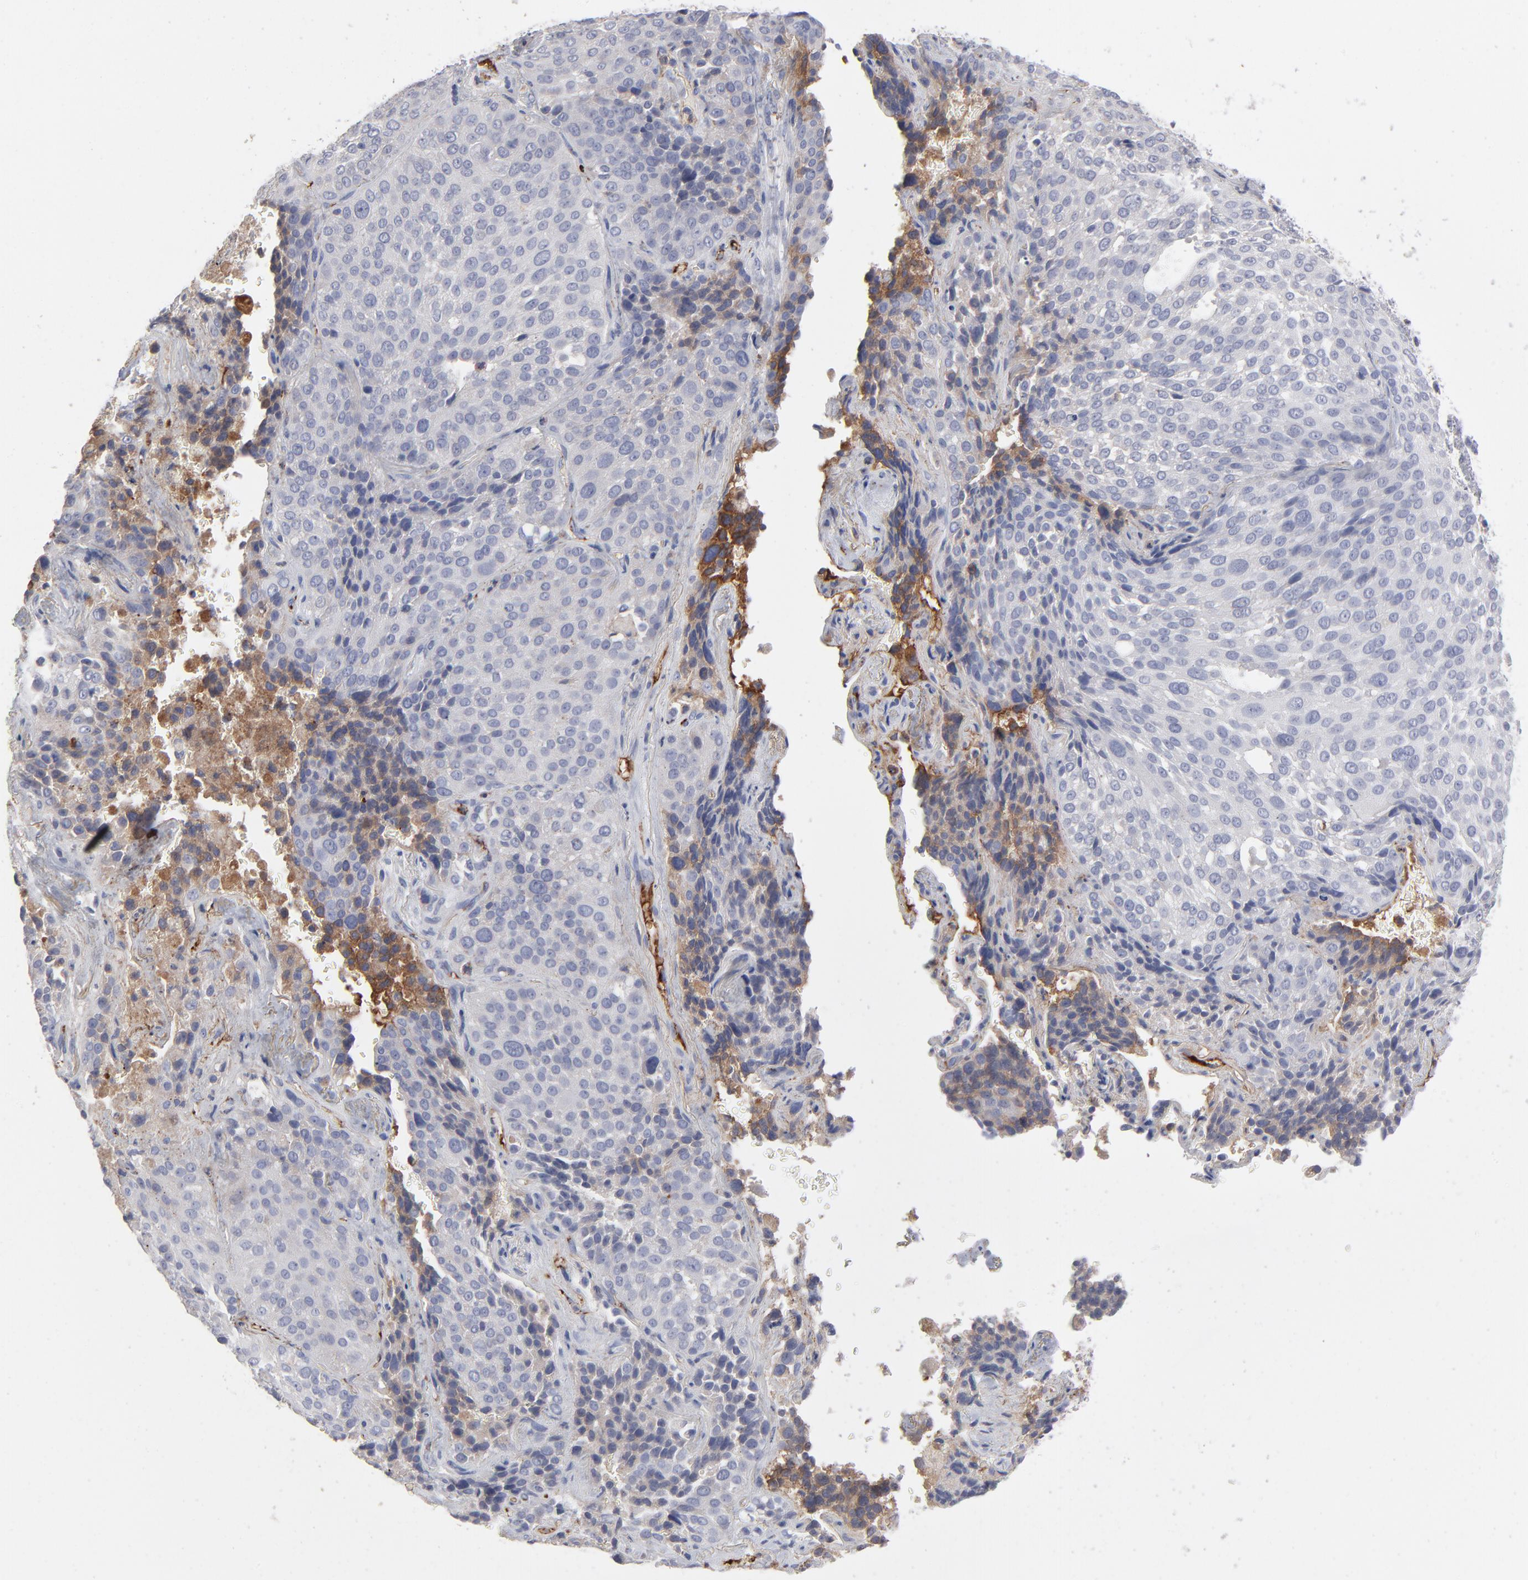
{"staining": {"intensity": "negative", "quantity": "none", "location": "none"}, "tissue": "lung cancer", "cell_type": "Tumor cells", "image_type": "cancer", "snomed": [{"axis": "morphology", "description": "Squamous cell carcinoma, NOS"}, {"axis": "topography", "description": "Lung"}], "caption": "IHC micrograph of lung squamous cell carcinoma stained for a protein (brown), which displays no staining in tumor cells.", "gene": "CCR3", "patient": {"sex": "male", "age": 54}}